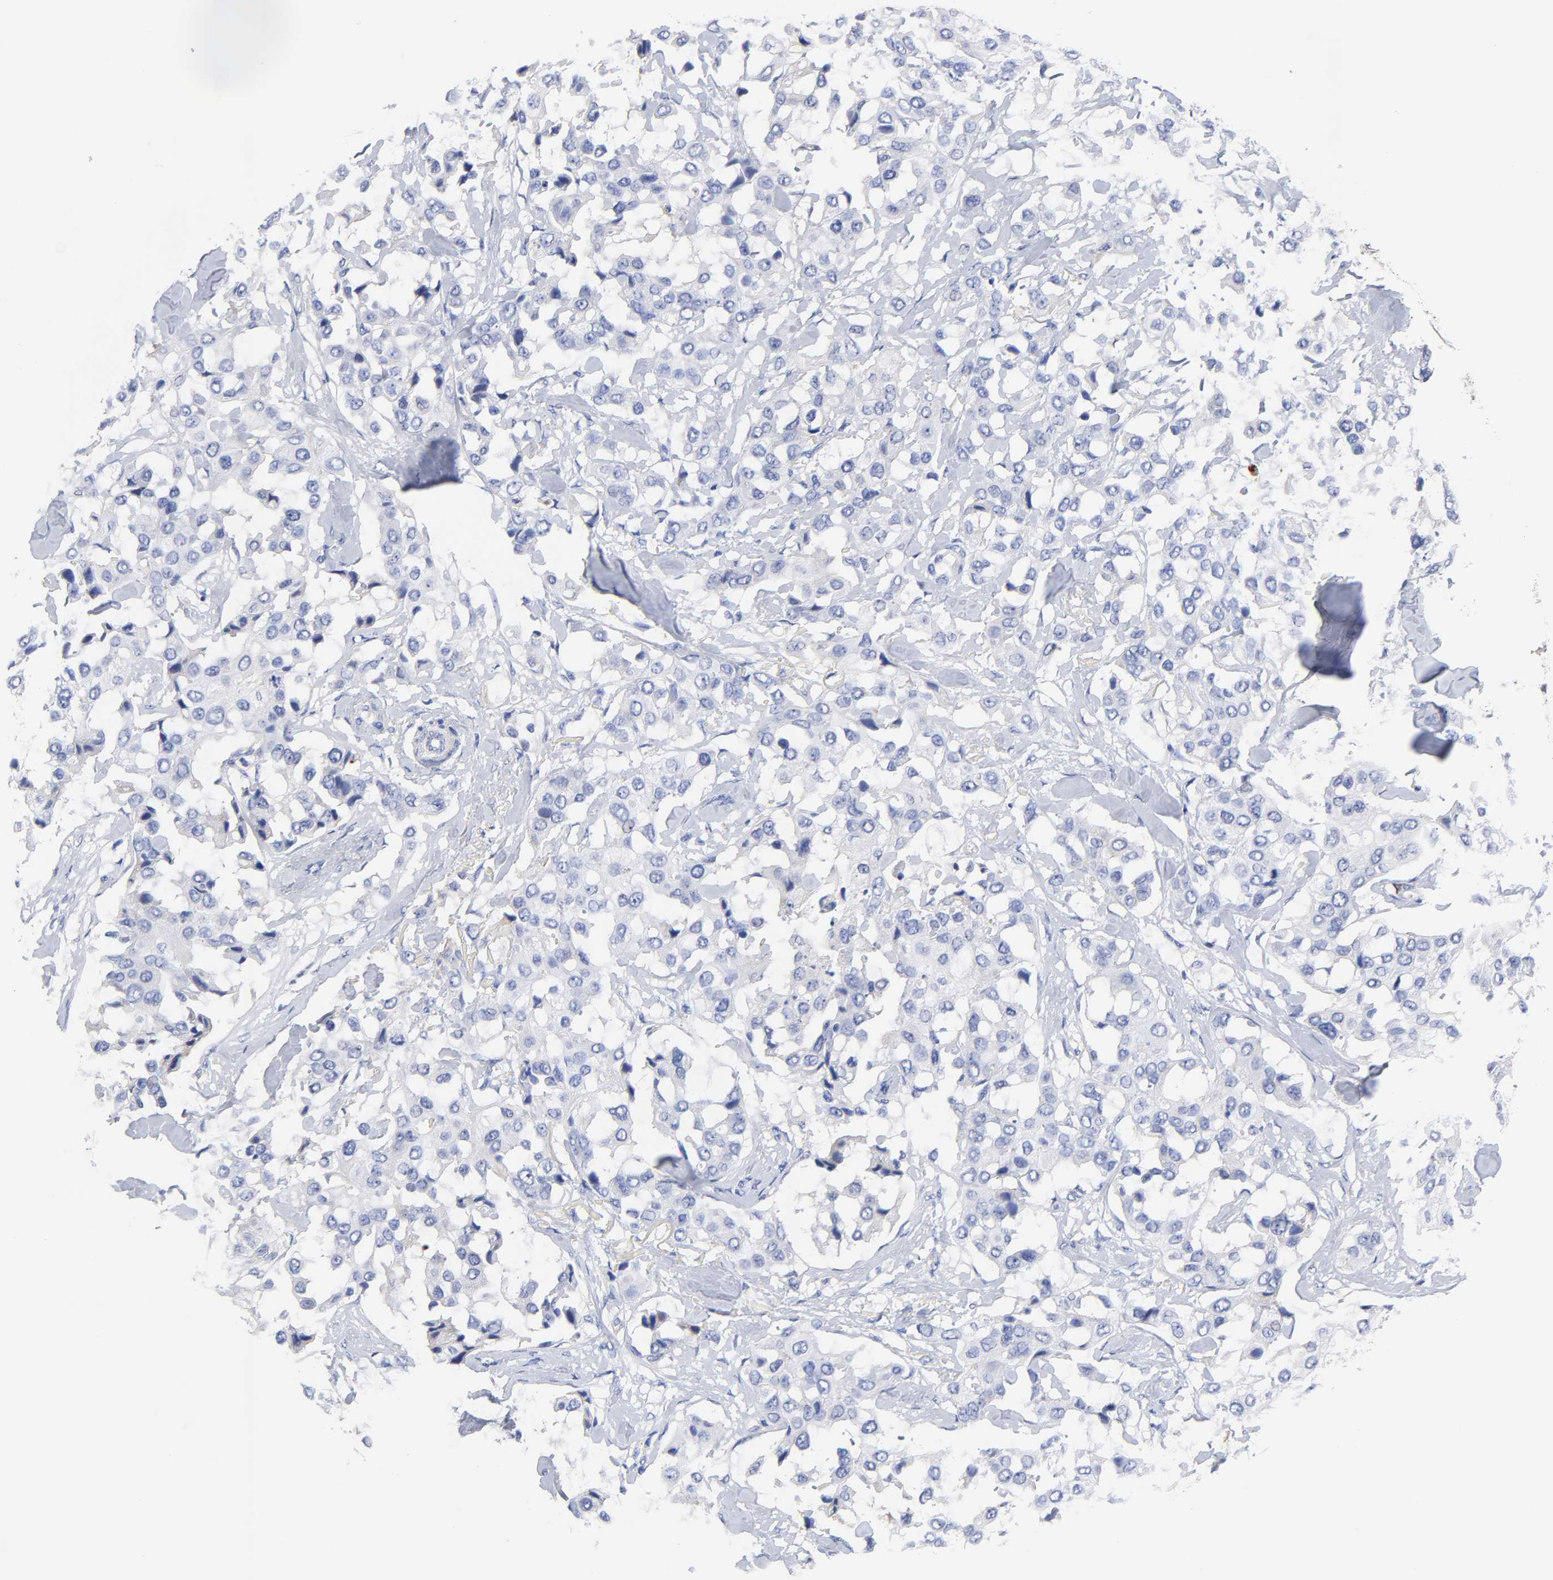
{"staining": {"intensity": "negative", "quantity": "none", "location": "none"}, "tissue": "breast cancer", "cell_type": "Tumor cells", "image_type": "cancer", "snomed": [{"axis": "morphology", "description": "Duct carcinoma"}, {"axis": "topography", "description": "Breast"}], "caption": "Immunohistochemistry (IHC) of breast cancer (invasive ductal carcinoma) reveals no staining in tumor cells. (Stains: DAB (3,3'-diaminobenzidine) immunohistochemistry (IHC) with hematoxylin counter stain, Microscopy: brightfield microscopy at high magnification).", "gene": "IGLV3-10", "patient": {"sex": "female", "age": 80}}